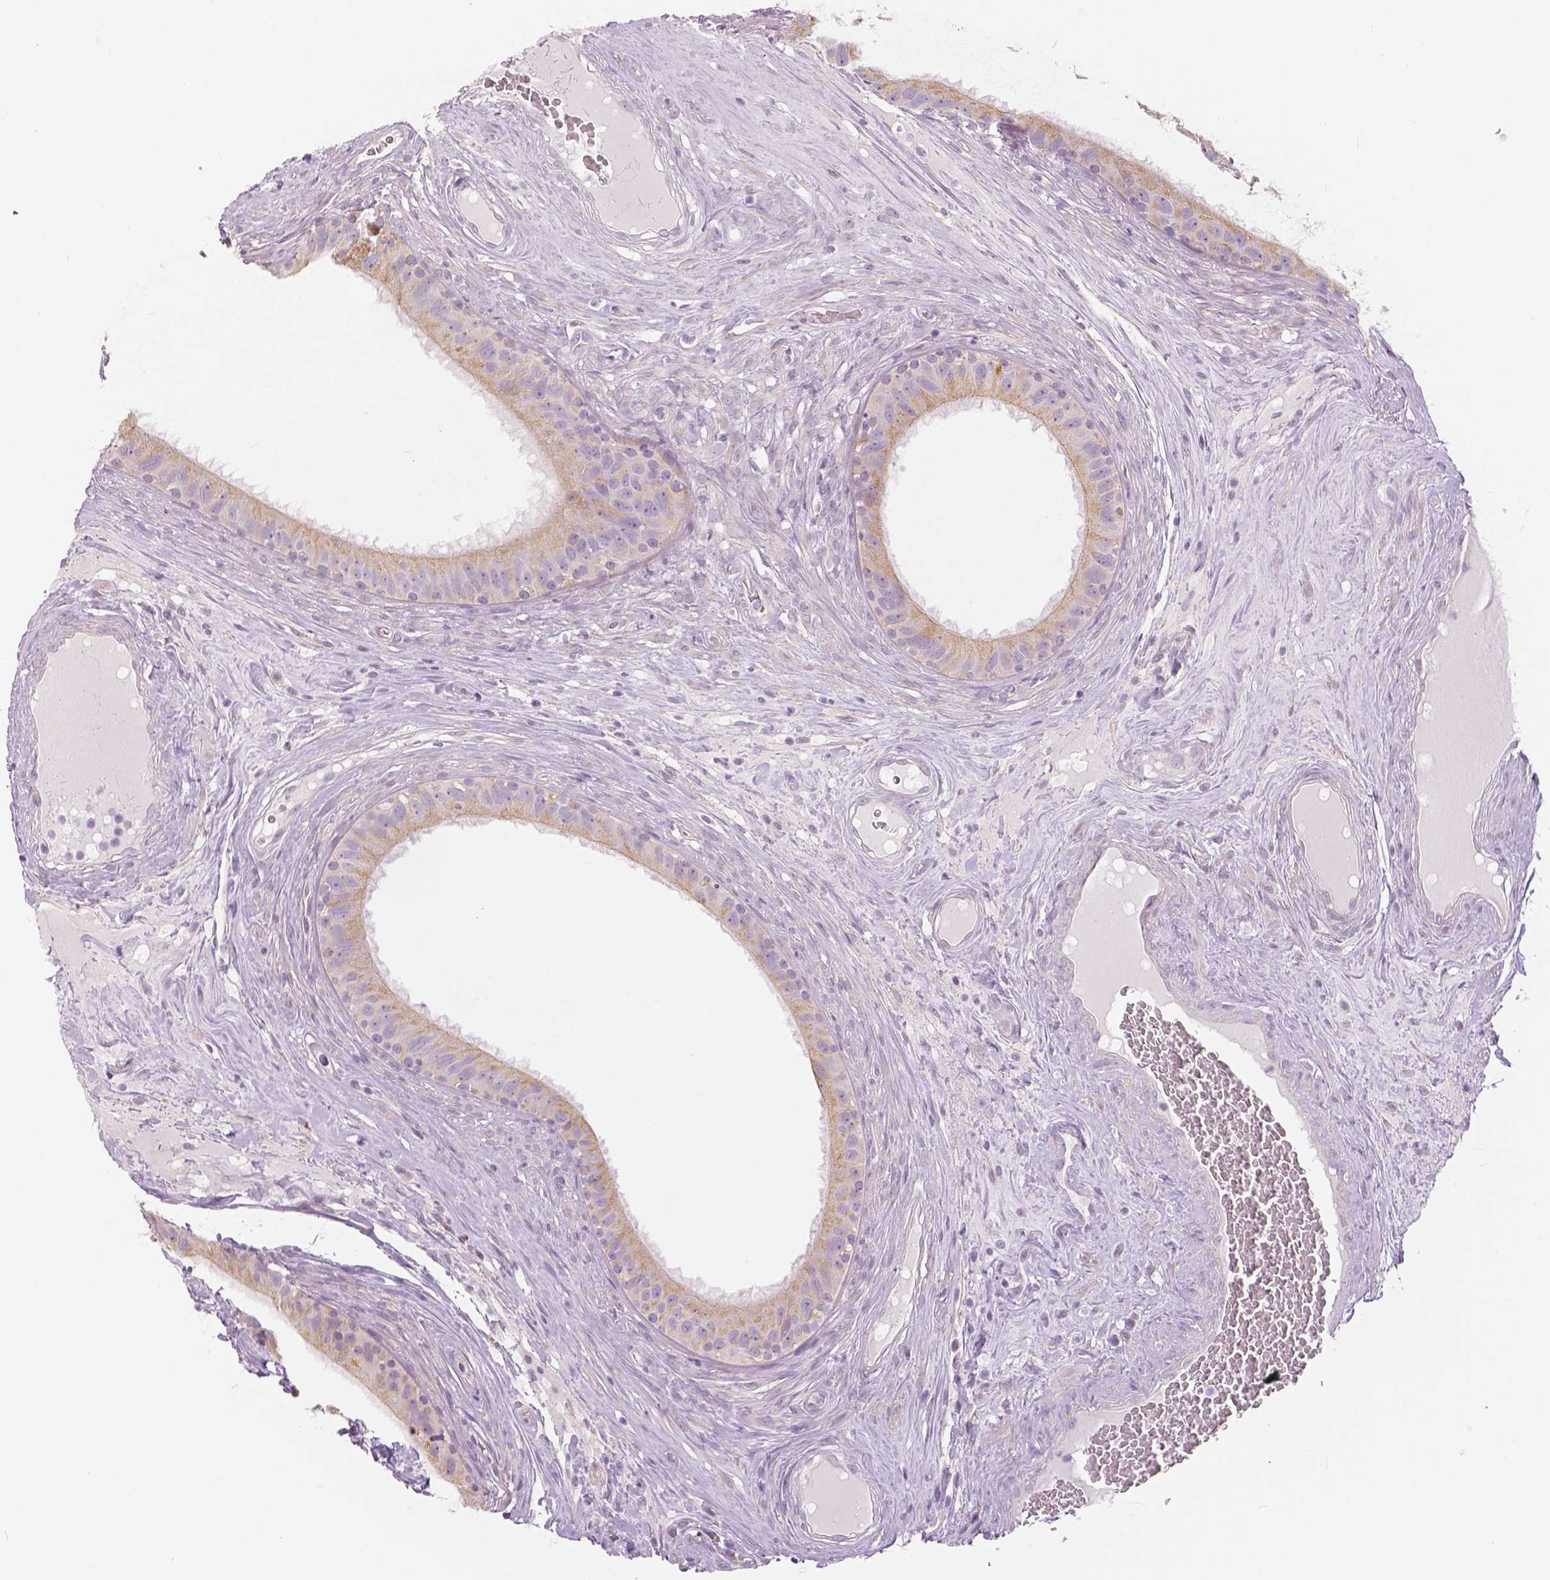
{"staining": {"intensity": "weak", "quantity": ">75%", "location": "cytoplasmic/membranous"}, "tissue": "epididymis", "cell_type": "Glandular cells", "image_type": "normal", "snomed": [{"axis": "morphology", "description": "Normal tissue, NOS"}, {"axis": "topography", "description": "Epididymis"}], "caption": "The micrograph reveals immunohistochemical staining of unremarkable epididymis. There is weak cytoplasmic/membranous staining is appreciated in about >75% of glandular cells.", "gene": "SLC24A1", "patient": {"sex": "male", "age": 59}}